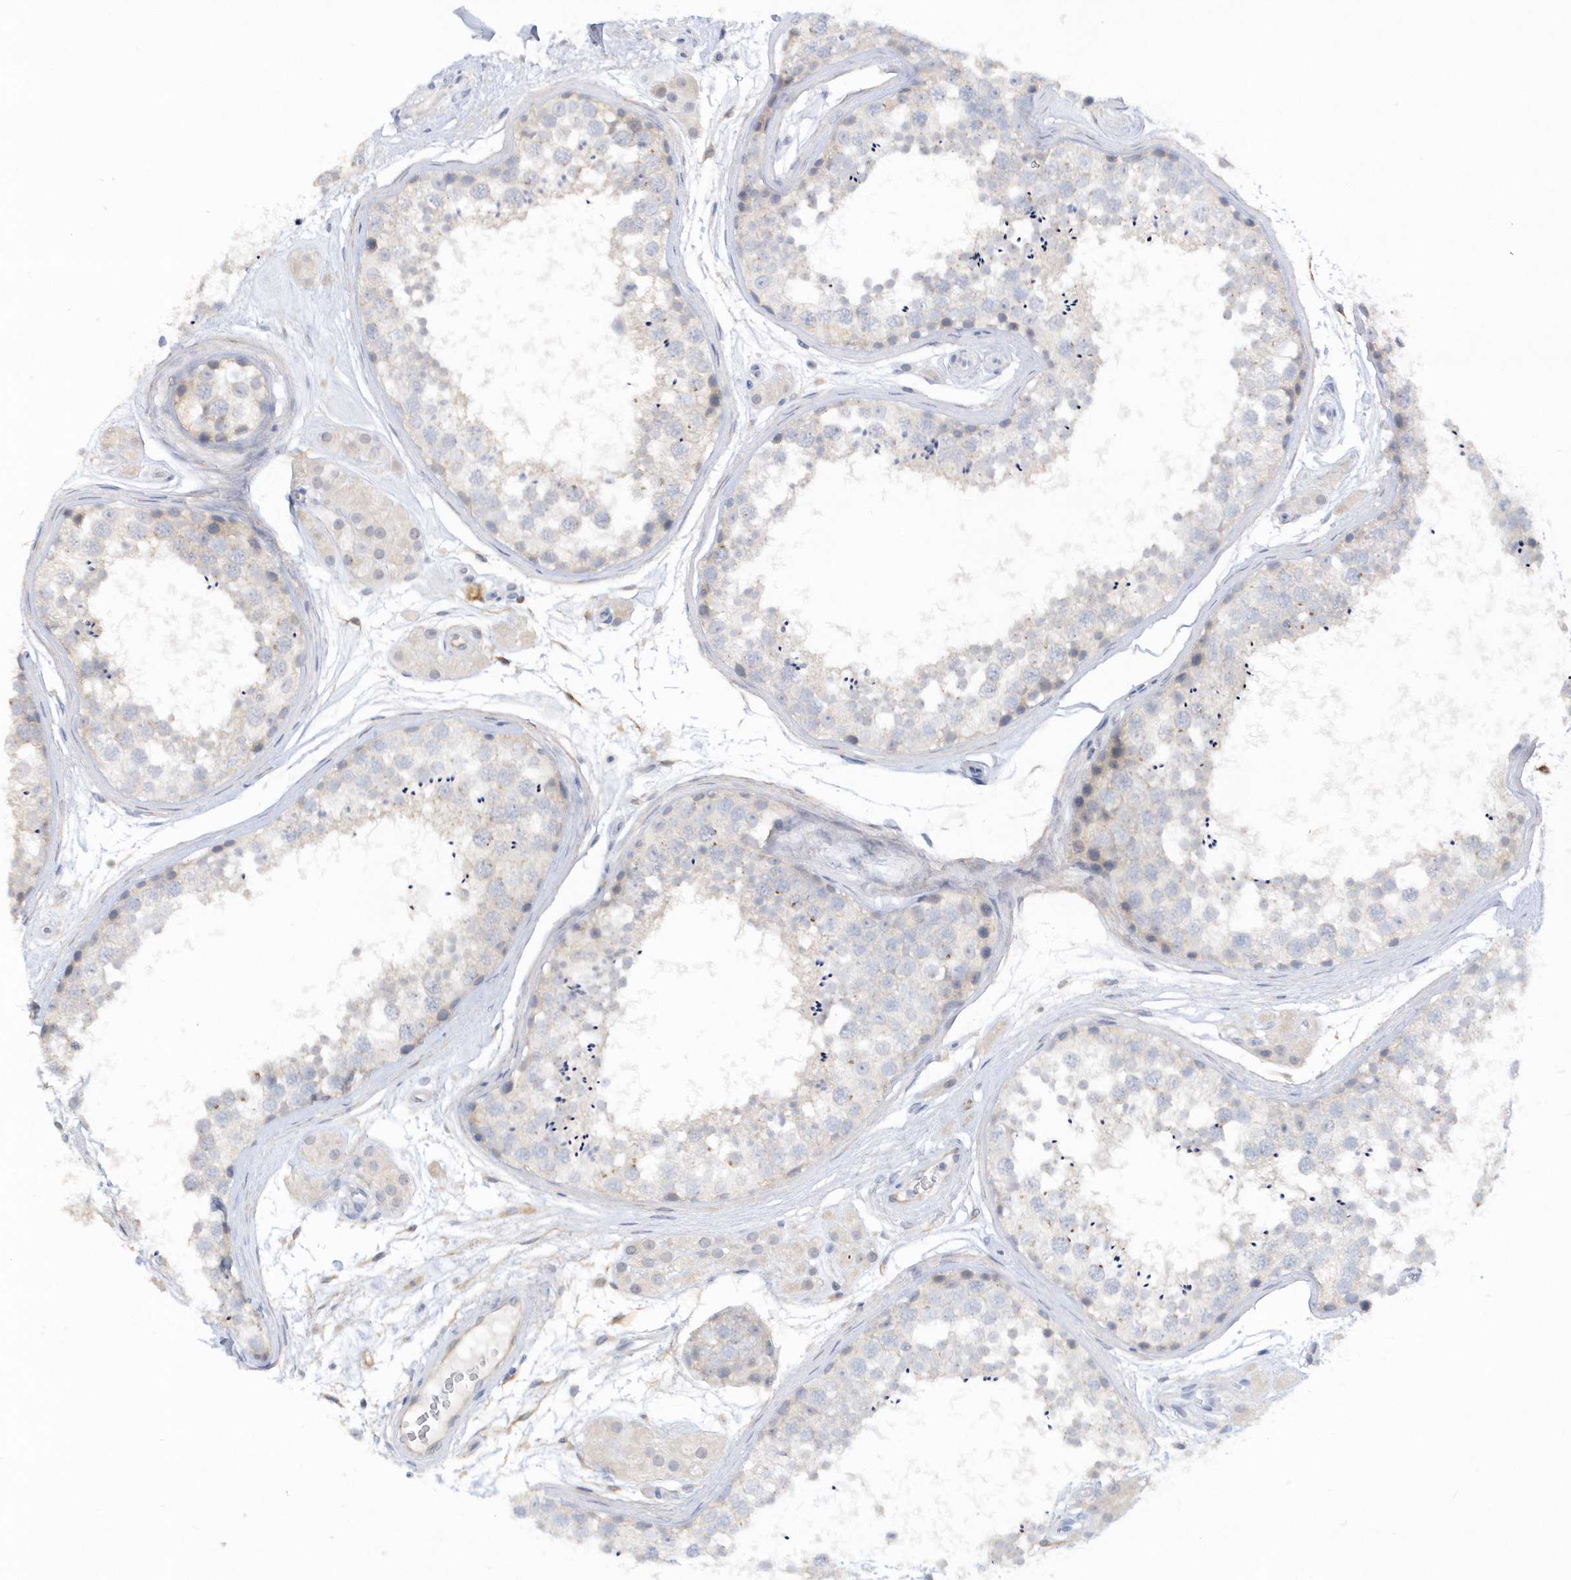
{"staining": {"intensity": "negative", "quantity": "none", "location": "none"}, "tissue": "testis", "cell_type": "Cells in seminiferous ducts", "image_type": "normal", "snomed": [{"axis": "morphology", "description": "Normal tissue, NOS"}, {"axis": "topography", "description": "Testis"}], "caption": "Cells in seminiferous ducts are negative for brown protein staining in benign testis. (DAB (3,3'-diaminobenzidine) immunohistochemistry visualized using brightfield microscopy, high magnification).", "gene": "RPEL1", "patient": {"sex": "male", "age": 56}}